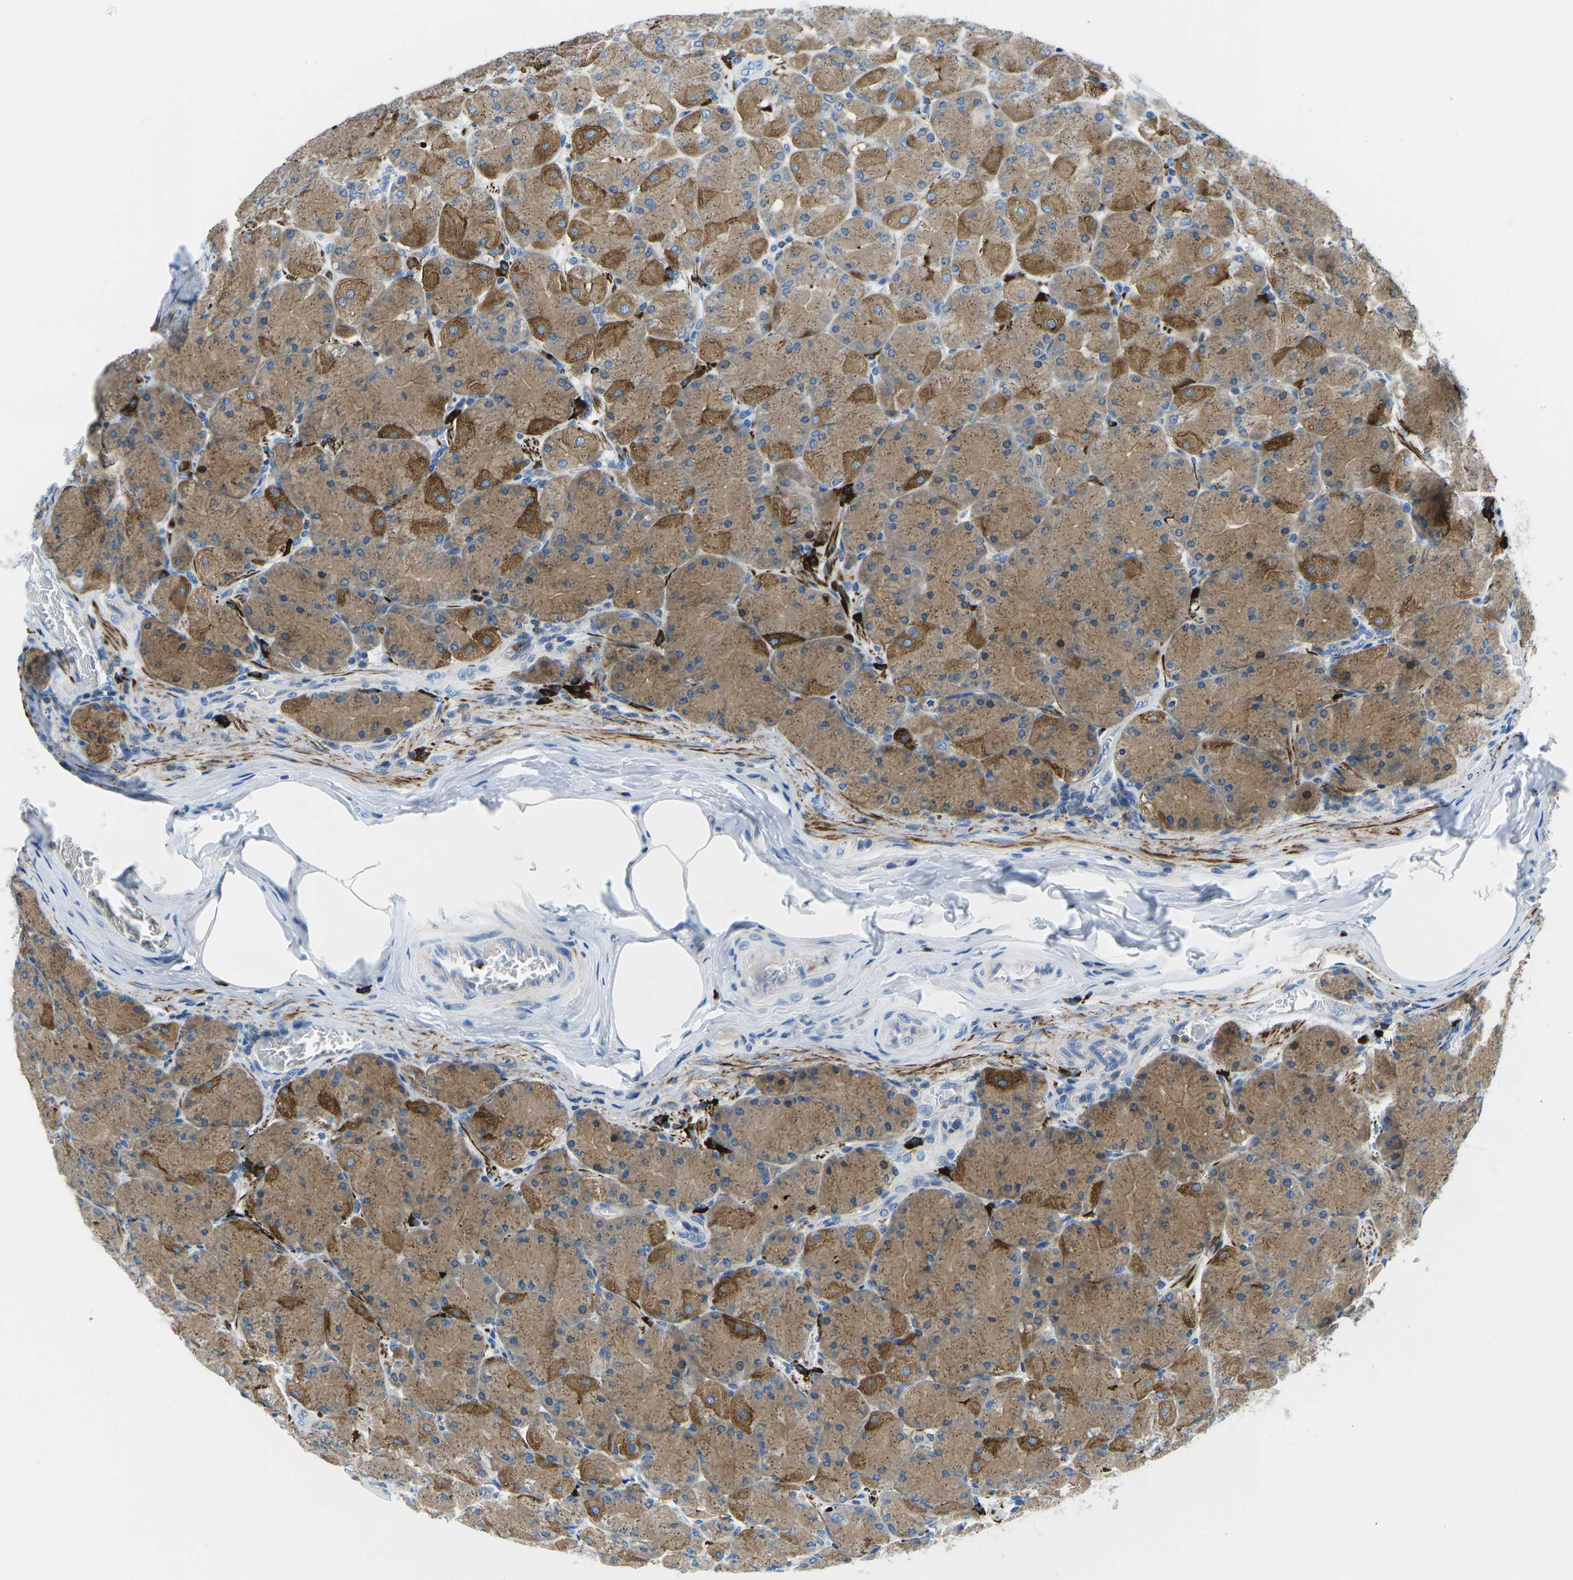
{"staining": {"intensity": "moderate", "quantity": ">75%", "location": "cytoplasmic/membranous"}, "tissue": "stomach", "cell_type": "Glandular cells", "image_type": "normal", "snomed": [{"axis": "morphology", "description": "Normal tissue, NOS"}, {"axis": "topography", "description": "Stomach, upper"}], "caption": "The immunohistochemical stain labels moderate cytoplasmic/membranous expression in glandular cells of normal stomach. Using DAB (brown) and hematoxylin (blue) stains, captured at high magnification using brightfield microscopy.", "gene": "MC4R", "patient": {"sex": "female", "age": 56}}